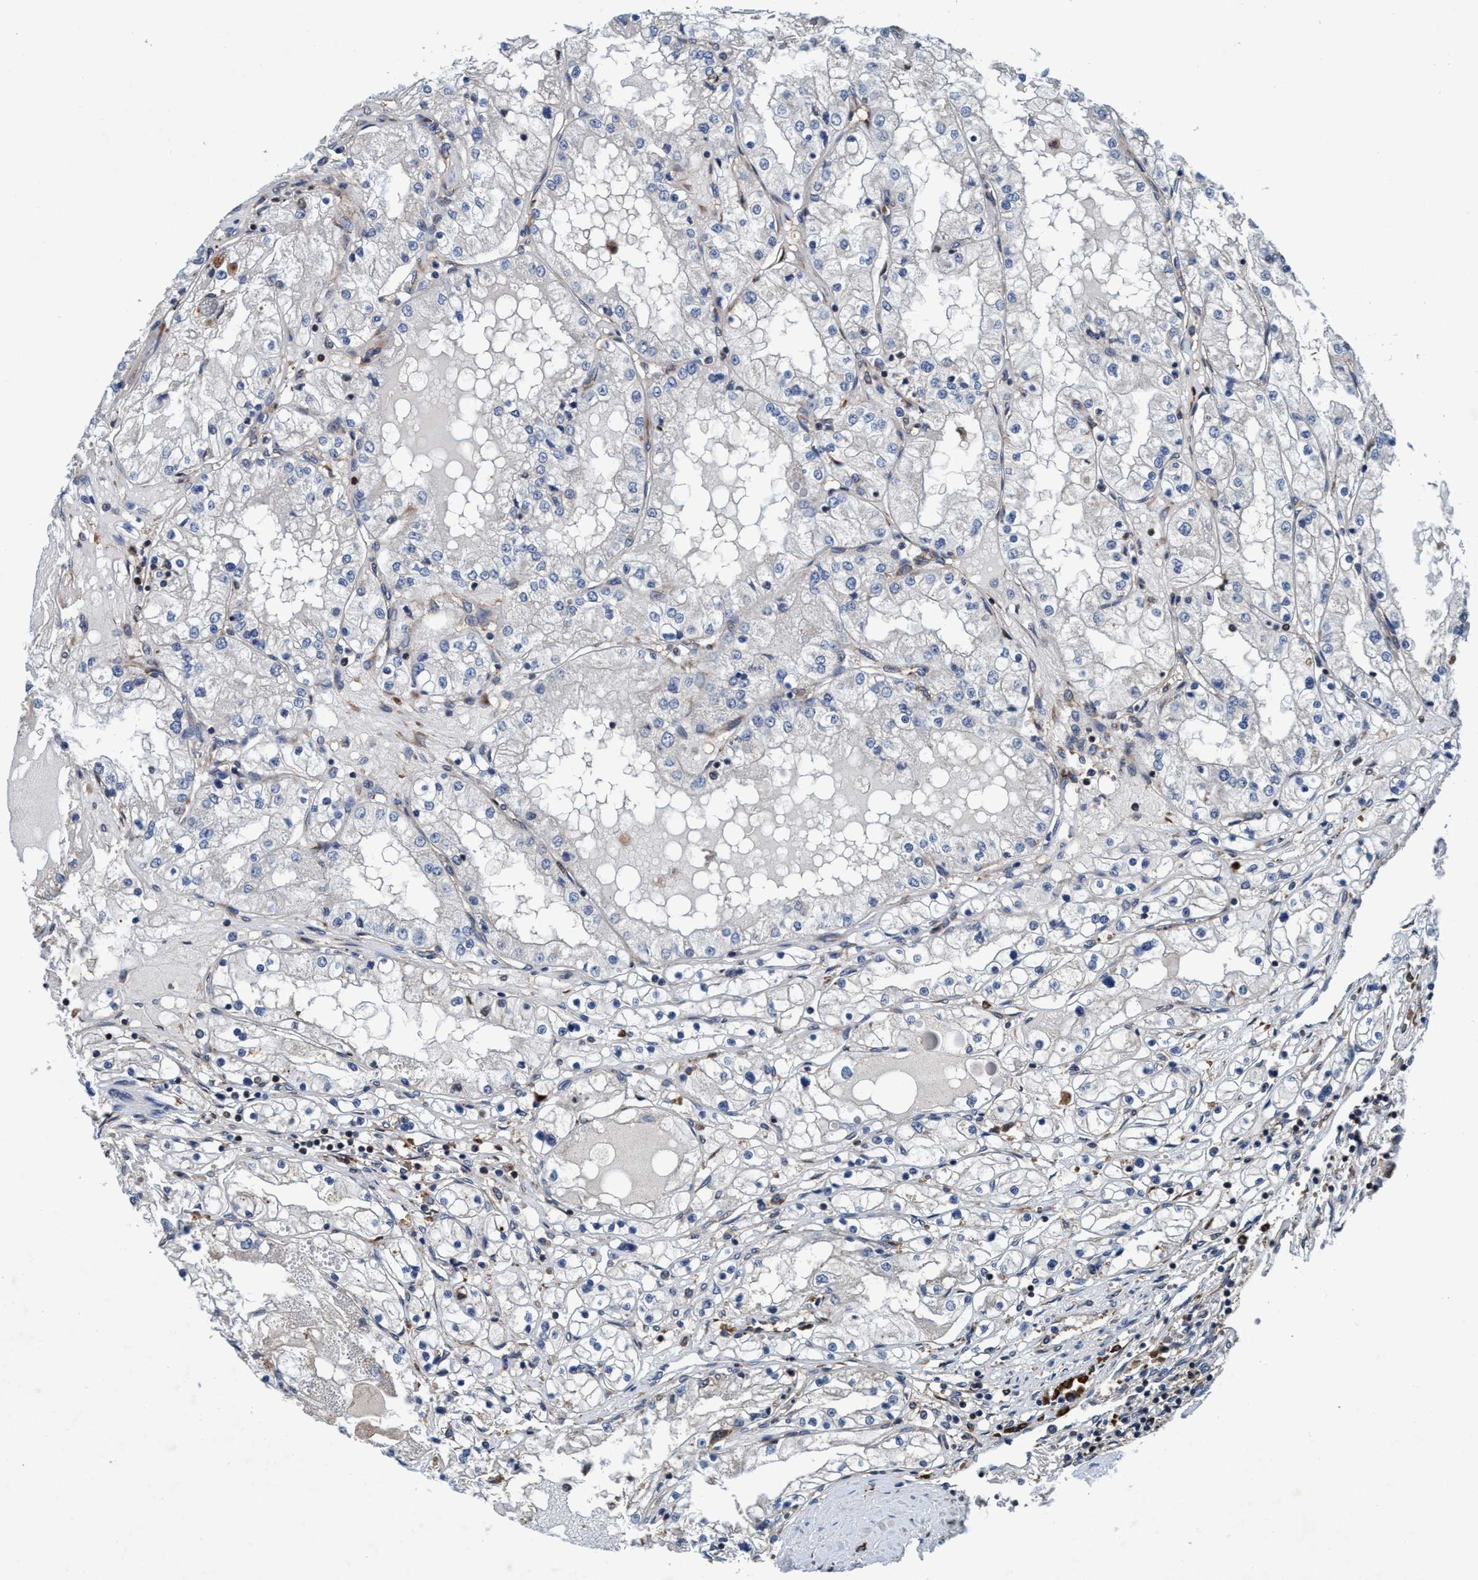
{"staining": {"intensity": "negative", "quantity": "none", "location": "none"}, "tissue": "renal cancer", "cell_type": "Tumor cells", "image_type": "cancer", "snomed": [{"axis": "morphology", "description": "Adenocarcinoma, NOS"}, {"axis": "topography", "description": "Kidney"}], "caption": "Renal adenocarcinoma stained for a protein using immunohistochemistry reveals no expression tumor cells.", "gene": "ENDOG", "patient": {"sex": "male", "age": 68}}